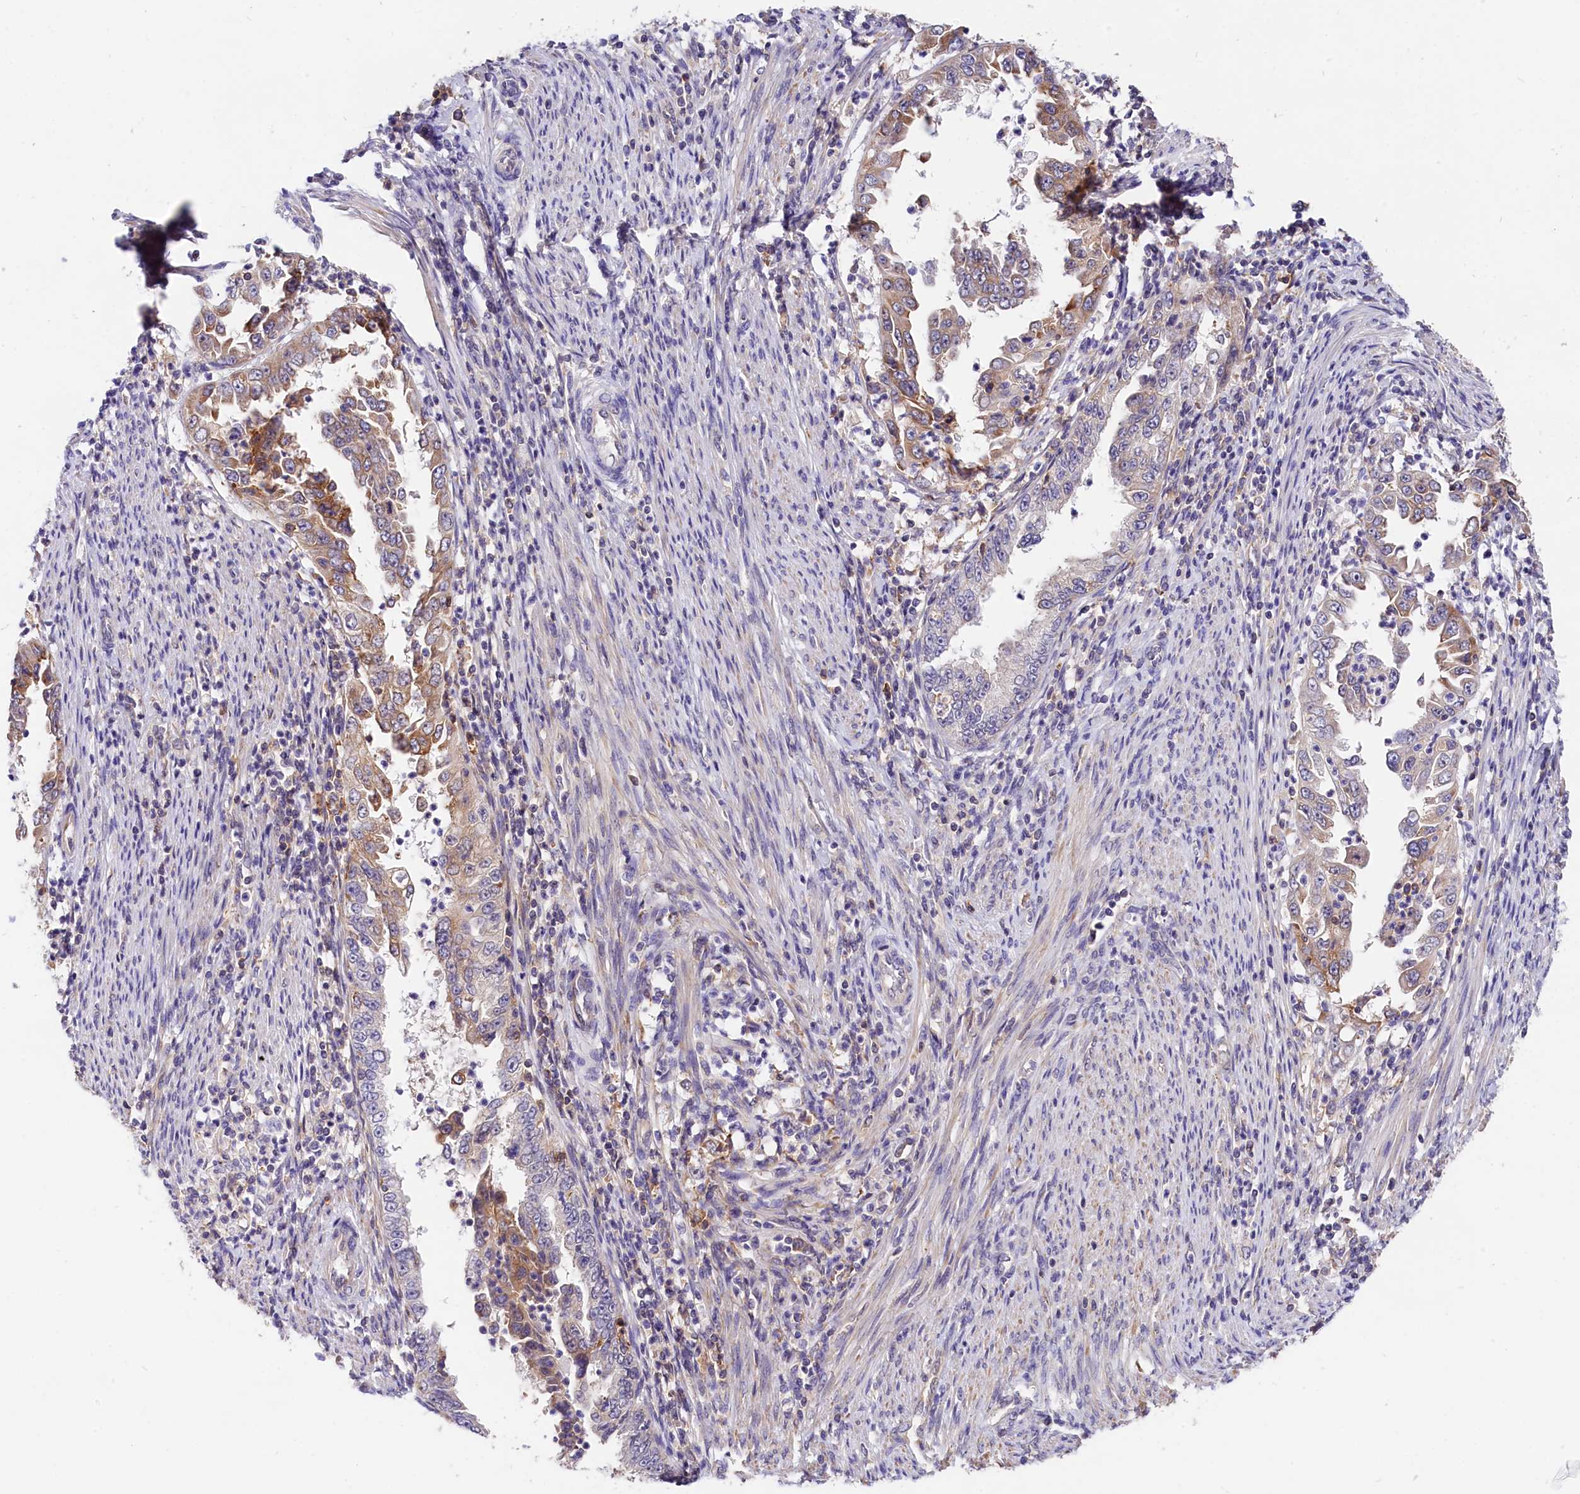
{"staining": {"intensity": "moderate", "quantity": "25%-75%", "location": "cytoplasmic/membranous"}, "tissue": "endometrial cancer", "cell_type": "Tumor cells", "image_type": "cancer", "snomed": [{"axis": "morphology", "description": "Adenocarcinoma, NOS"}, {"axis": "topography", "description": "Endometrium"}], "caption": "Brown immunohistochemical staining in human endometrial adenocarcinoma displays moderate cytoplasmic/membranous staining in approximately 25%-75% of tumor cells.", "gene": "OAS3", "patient": {"sex": "female", "age": 85}}